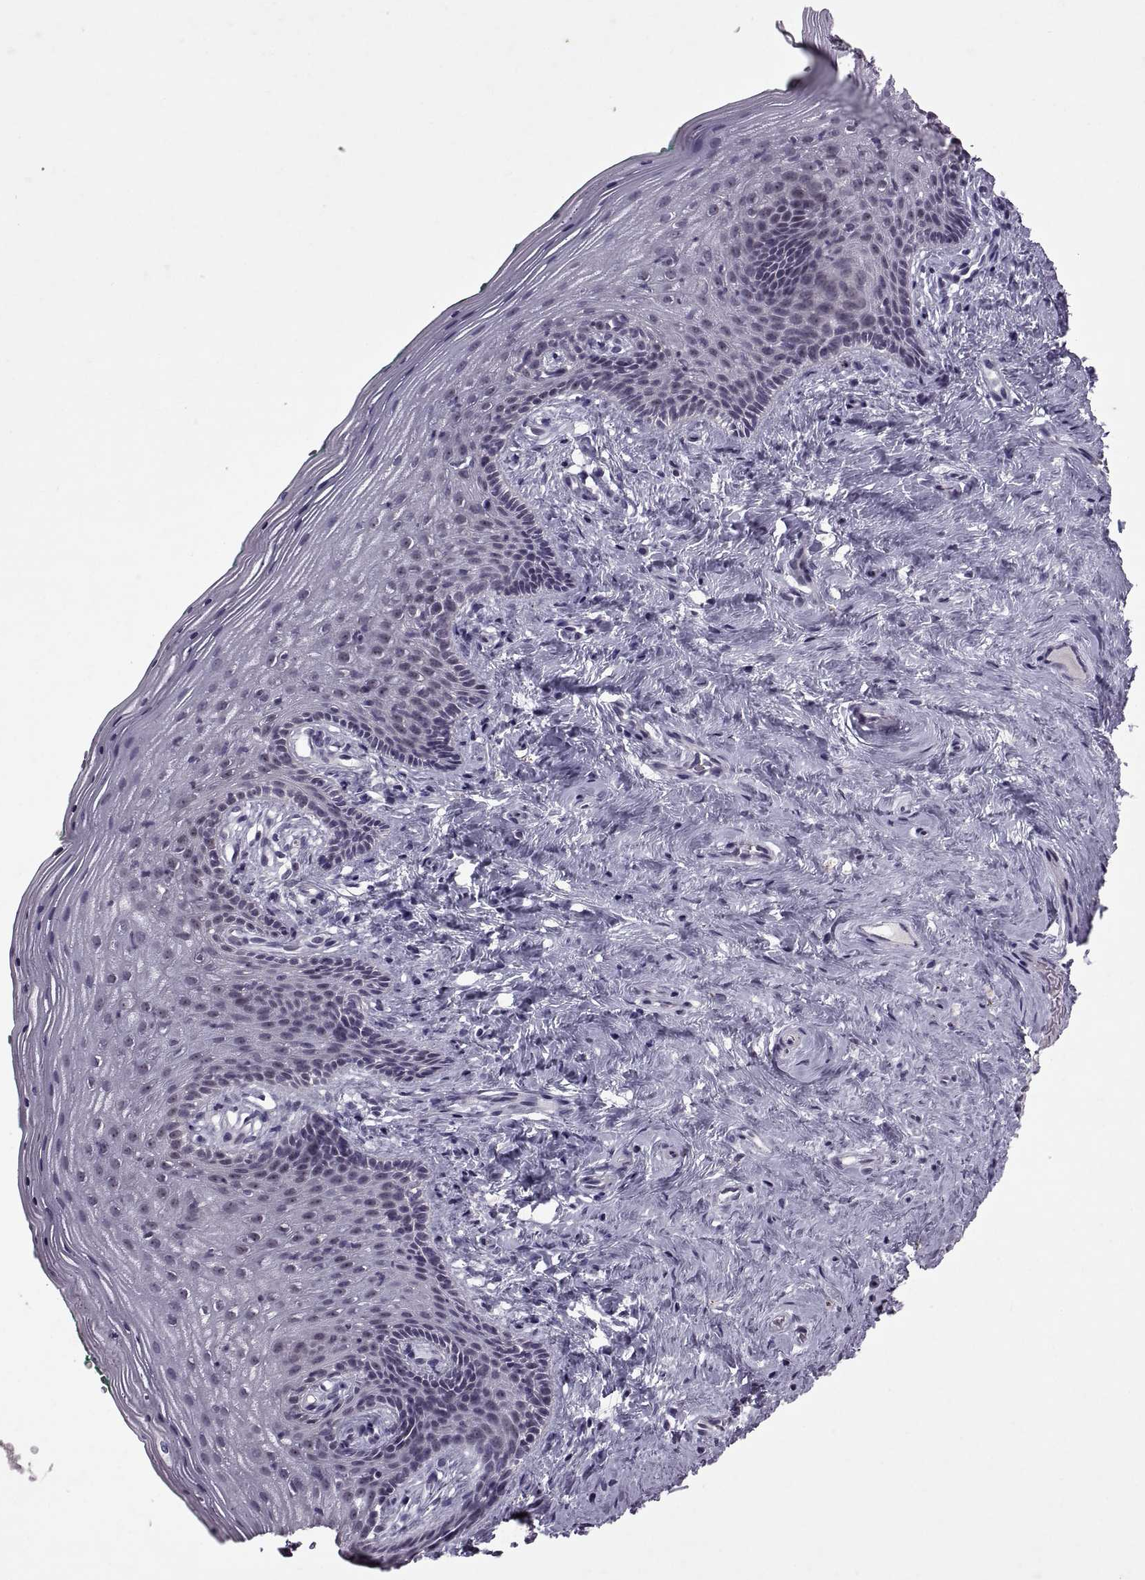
{"staining": {"intensity": "weak", "quantity": "25%-75%", "location": "nuclear"}, "tissue": "vagina", "cell_type": "Squamous epithelial cells", "image_type": "normal", "snomed": [{"axis": "morphology", "description": "Normal tissue, NOS"}, {"axis": "topography", "description": "Vagina"}], "caption": "The histopathology image displays a brown stain indicating the presence of a protein in the nuclear of squamous epithelial cells in vagina.", "gene": "SINHCAF", "patient": {"sex": "female", "age": 45}}